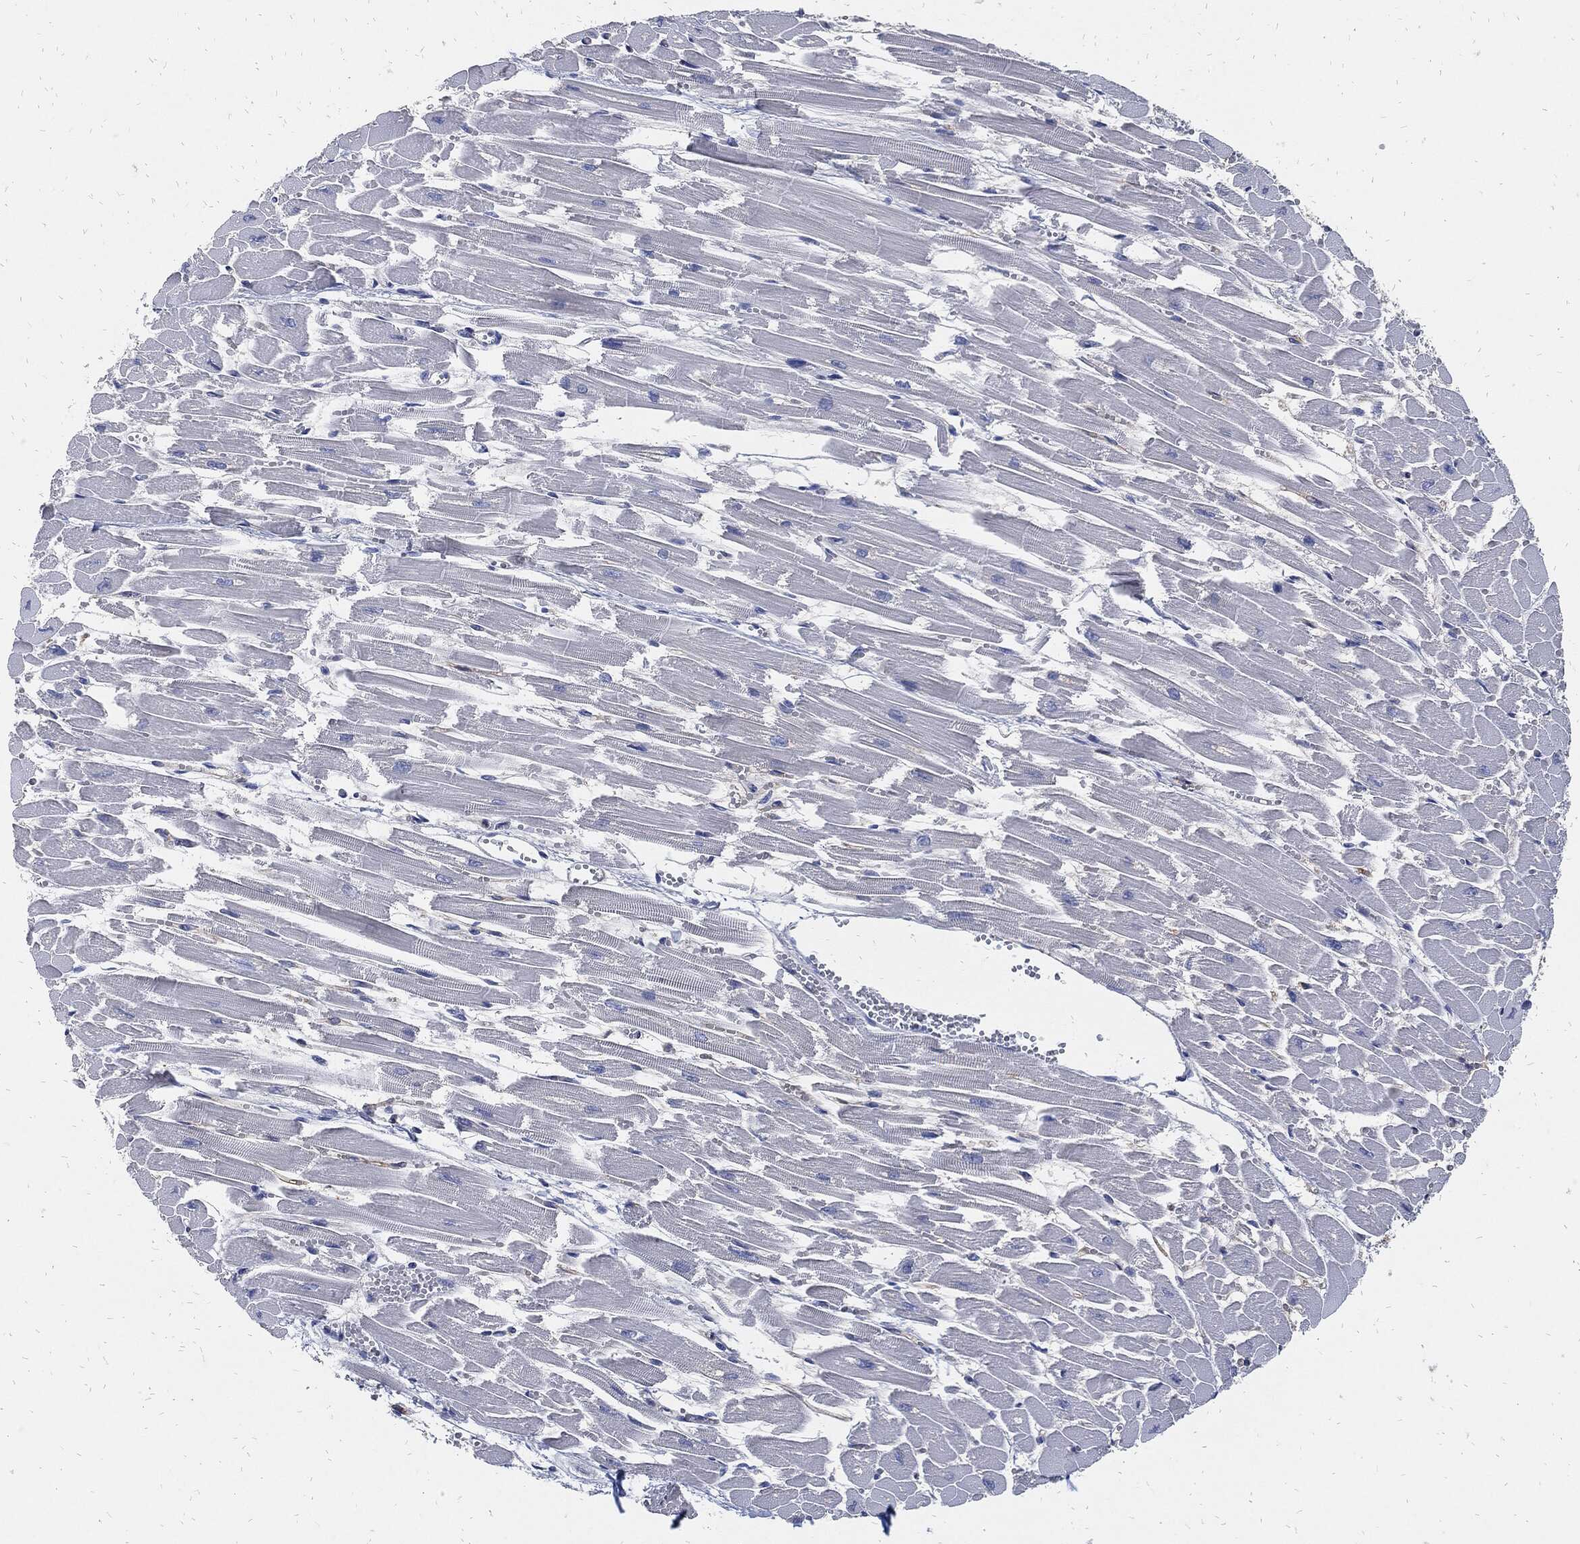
{"staining": {"intensity": "negative", "quantity": "none", "location": "none"}, "tissue": "heart muscle", "cell_type": "Cardiomyocytes", "image_type": "normal", "snomed": [{"axis": "morphology", "description": "Normal tissue, NOS"}, {"axis": "topography", "description": "Heart"}], "caption": "Heart muscle was stained to show a protein in brown. There is no significant staining in cardiomyocytes. Nuclei are stained in blue.", "gene": "FABP4", "patient": {"sex": "female", "age": 52}}